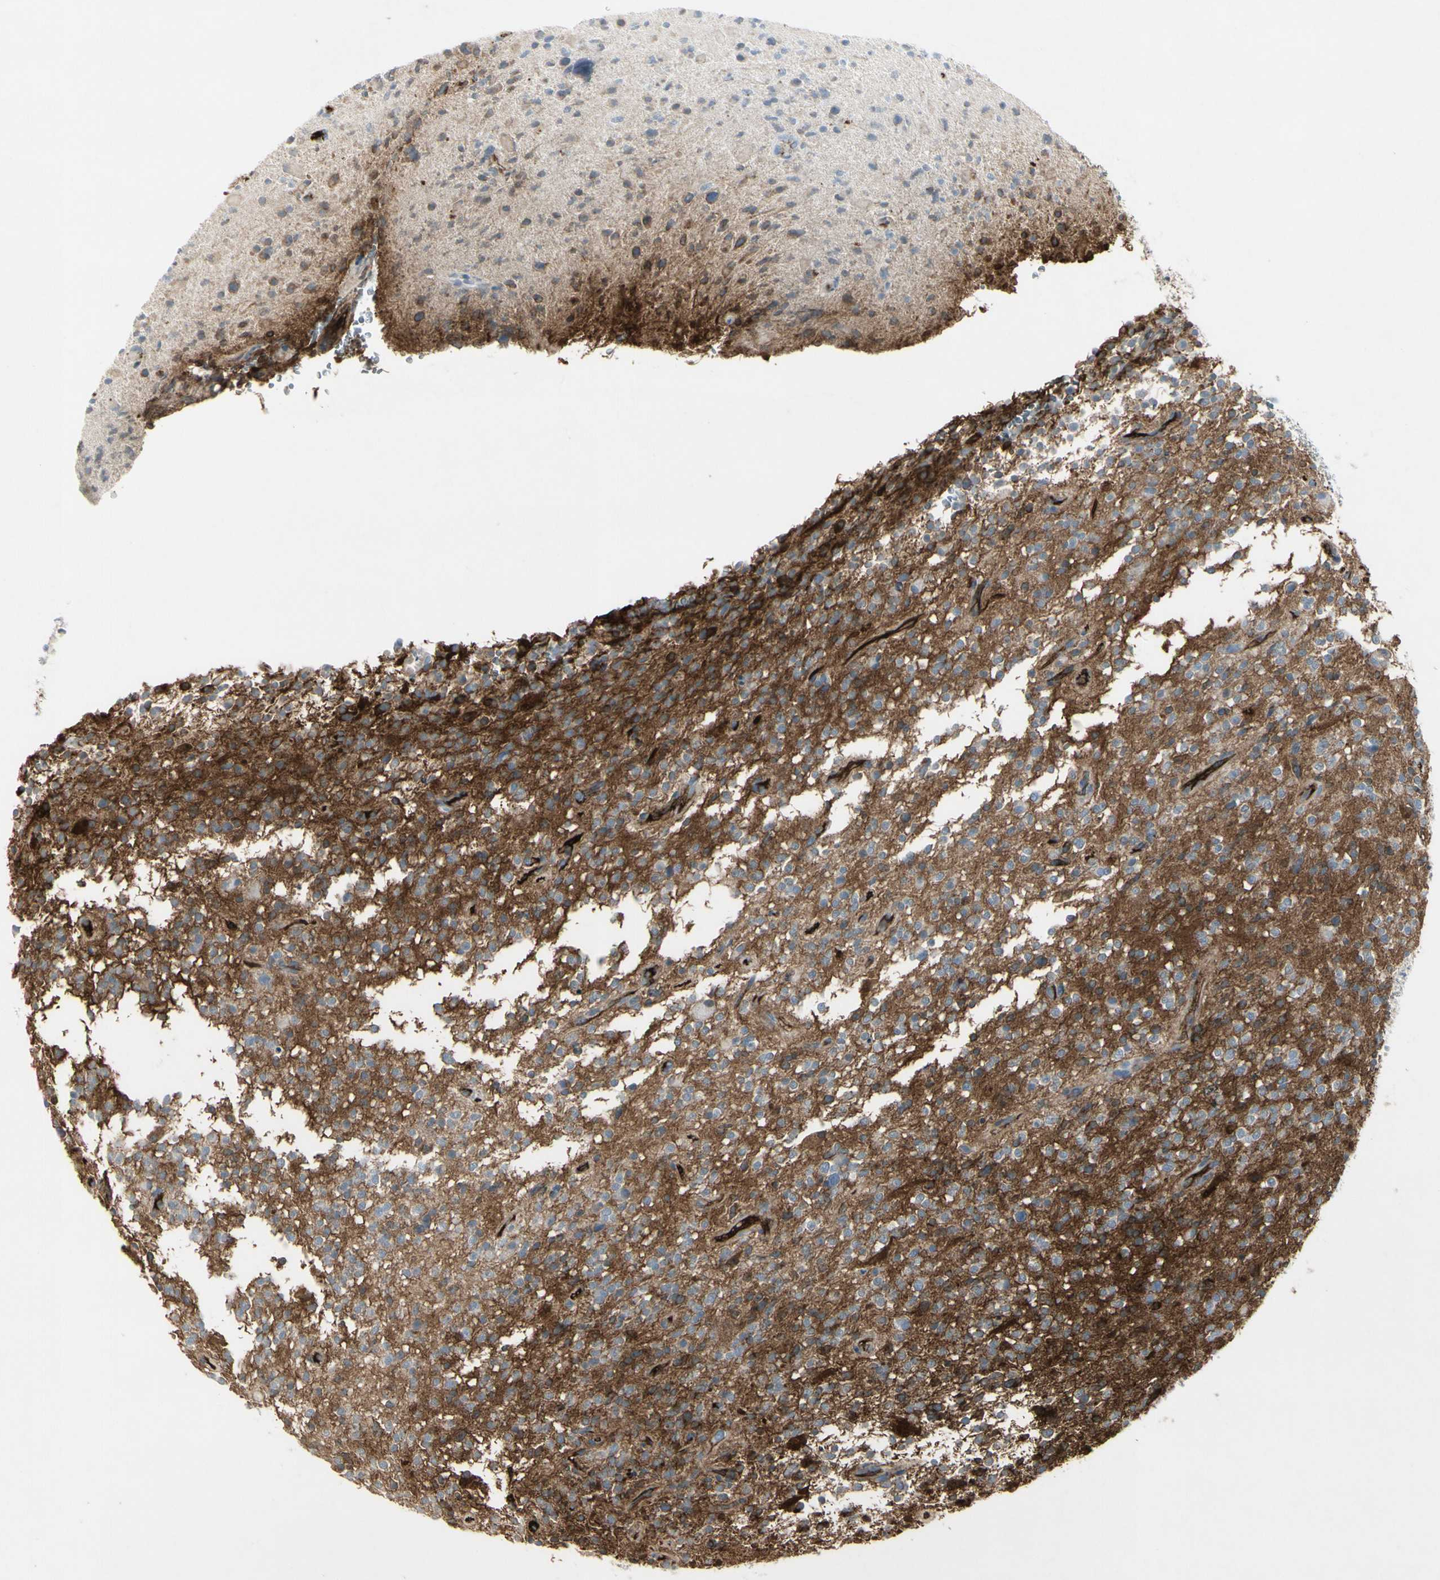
{"staining": {"intensity": "weak", "quantity": "<25%", "location": "cytoplasmic/membranous"}, "tissue": "glioma", "cell_type": "Tumor cells", "image_type": "cancer", "snomed": [{"axis": "morphology", "description": "Glioma, malignant, High grade"}, {"axis": "topography", "description": "Brain"}], "caption": "DAB (3,3'-diaminobenzidine) immunohistochemical staining of human high-grade glioma (malignant) demonstrates no significant positivity in tumor cells. Nuclei are stained in blue.", "gene": "IGHM", "patient": {"sex": "male", "age": 48}}